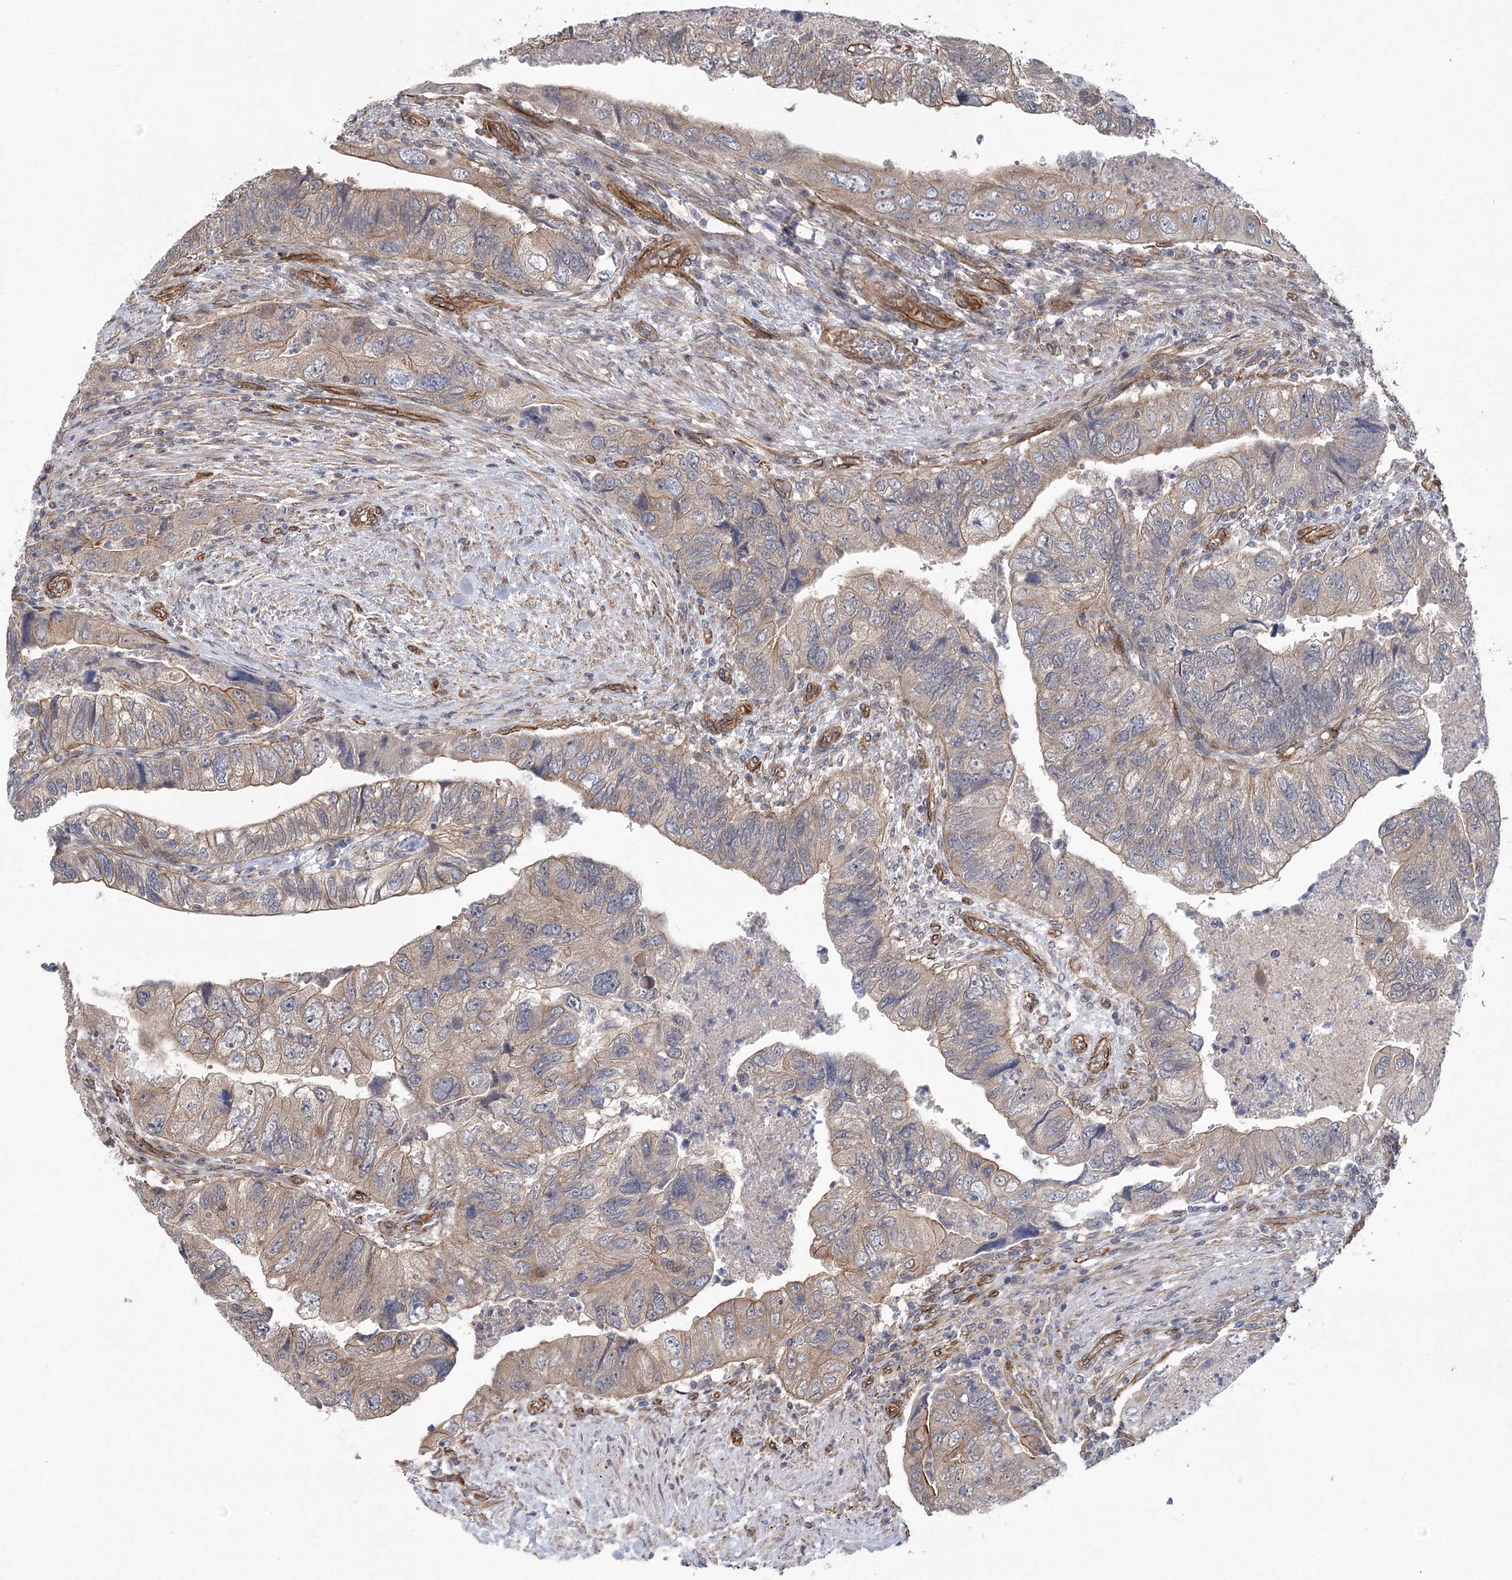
{"staining": {"intensity": "moderate", "quantity": "<25%", "location": "cytoplasmic/membranous"}, "tissue": "colorectal cancer", "cell_type": "Tumor cells", "image_type": "cancer", "snomed": [{"axis": "morphology", "description": "Adenocarcinoma, NOS"}, {"axis": "topography", "description": "Rectum"}], "caption": "Colorectal cancer stained for a protein (brown) shows moderate cytoplasmic/membranous positive expression in approximately <25% of tumor cells.", "gene": "RWDD4", "patient": {"sex": "male", "age": 63}}